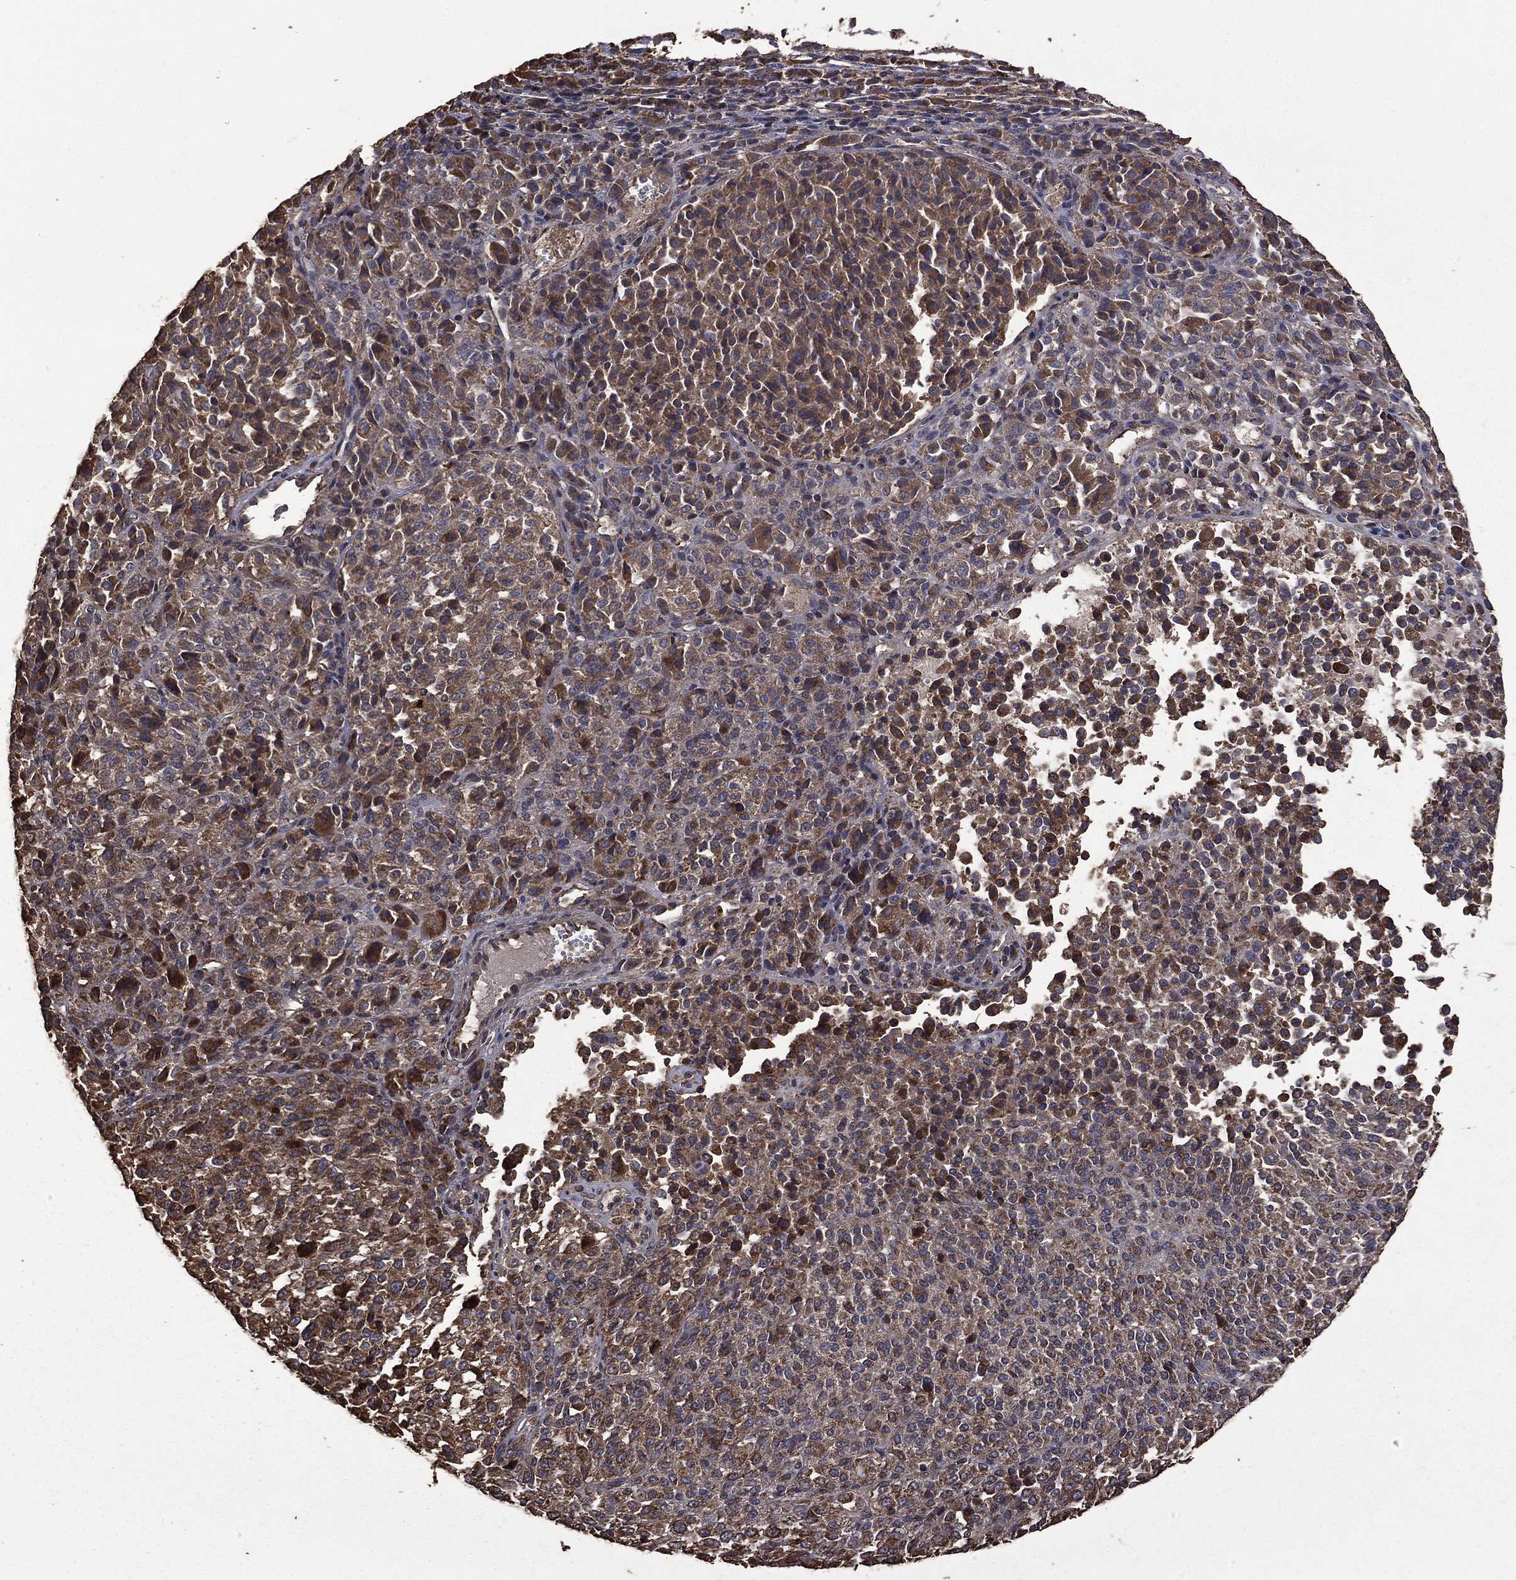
{"staining": {"intensity": "moderate", "quantity": ">75%", "location": "cytoplasmic/membranous"}, "tissue": "melanoma", "cell_type": "Tumor cells", "image_type": "cancer", "snomed": [{"axis": "morphology", "description": "Malignant melanoma, Metastatic site"}, {"axis": "topography", "description": "Brain"}], "caption": "This is a photomicrograph of IHC staining of malignant melanoma (metastatic site), which shows moderate positivity in the cytoplasmic/membranous of tumor cells.", "gene": "METTL27", "patient": {"sex": "female", "age": 56}}